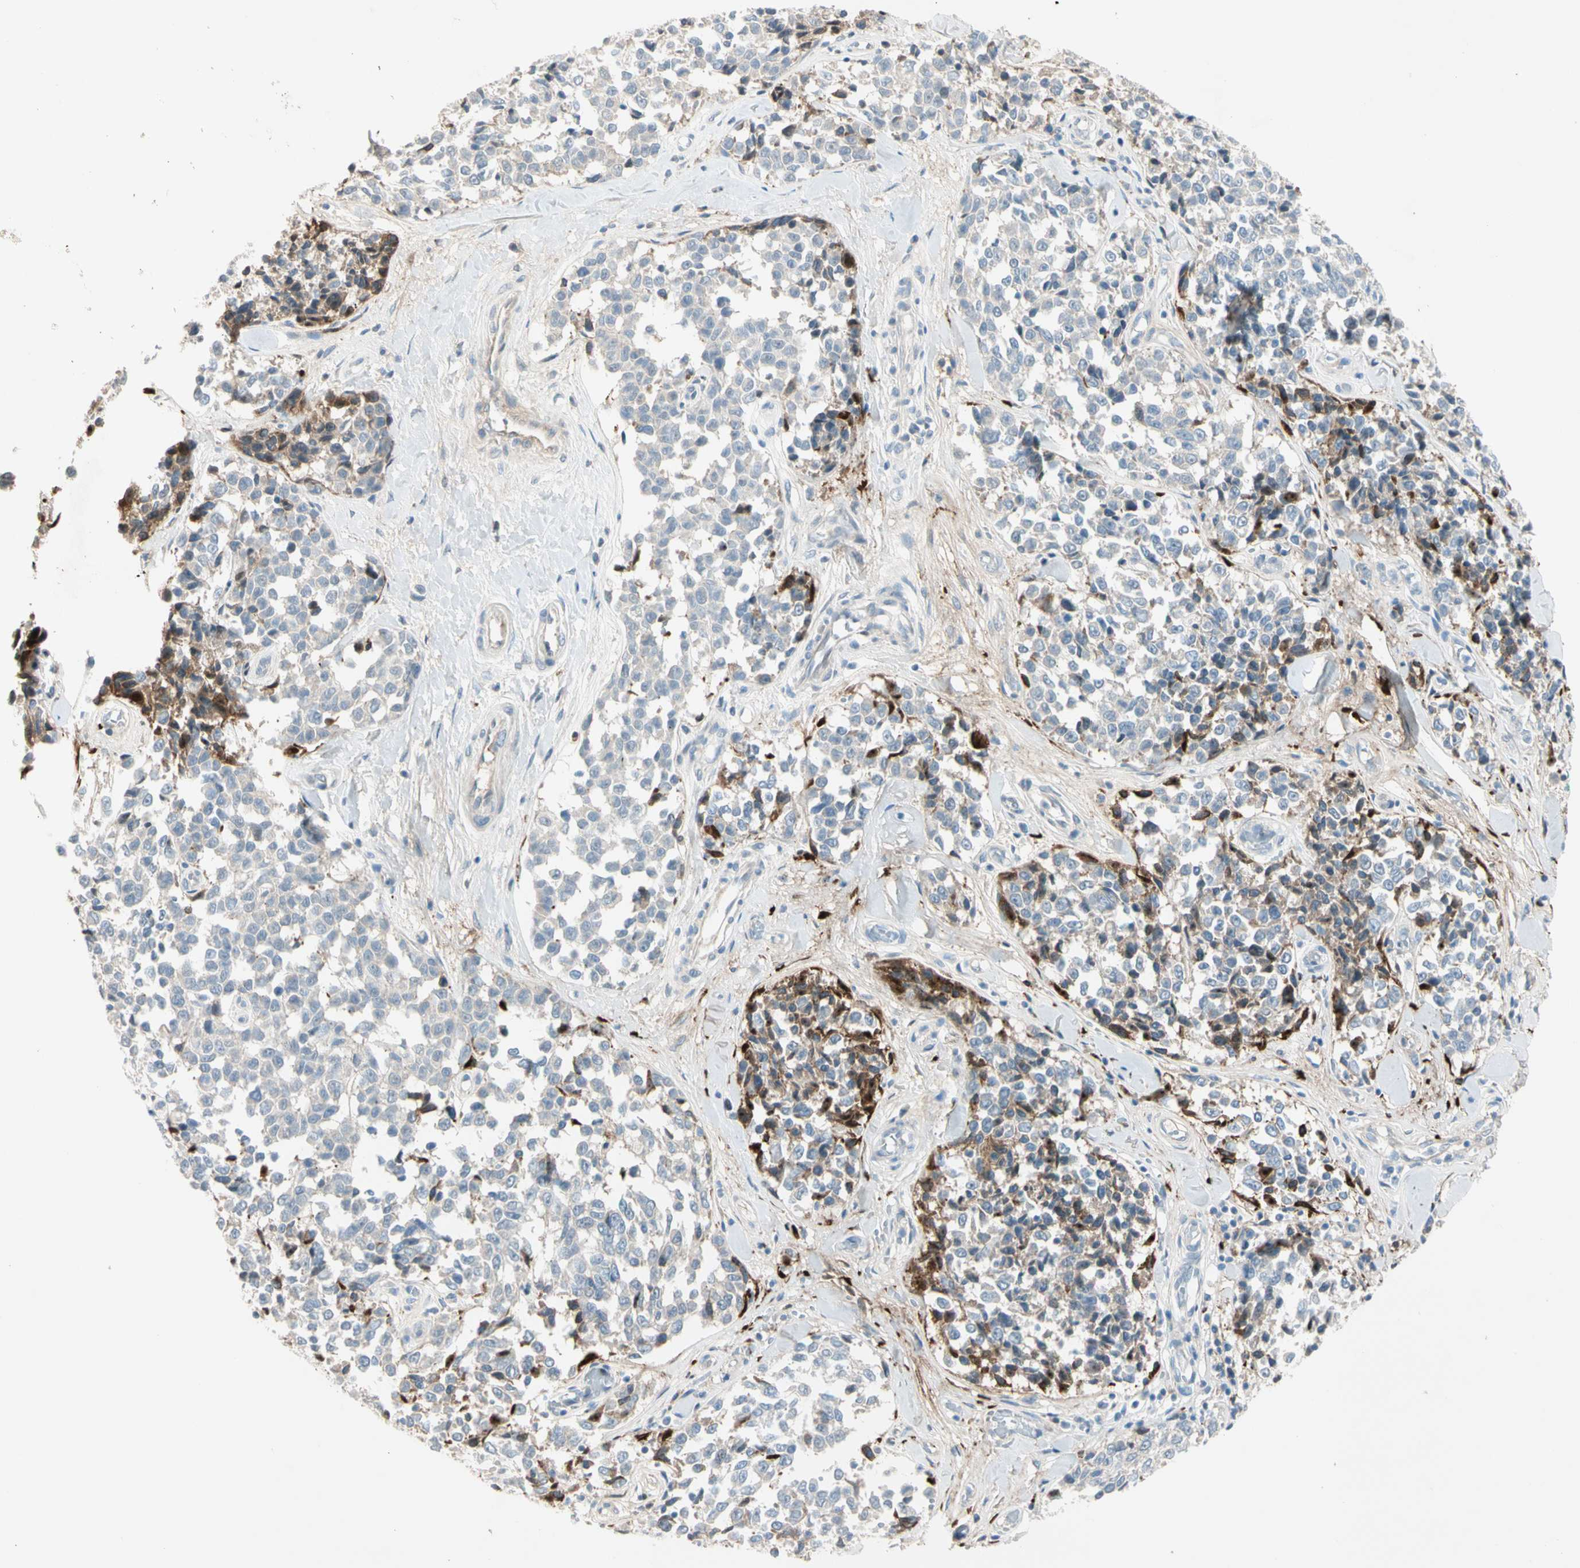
{"staining": {"intensity": "moderate", "quantity": "<25%", "location": "cytoplasmic/membranous"}, "tissue": "melanoma", "cell_type": "Tumor cells", "image_type": "cancer", "snomed": [{"axis": "morphology", "description": "Malignant melanoma, NOS"}, {"axis": "topography", "description": "Skin"}], "caption": "The histopathology image exhibits a brown stain indicating the presence of a protein in the cytoplasmic/membranous of tumor cells in malignant melanoma.", "gene": "SERPIND1", "patient": {"sex": "female", "age": 64}}